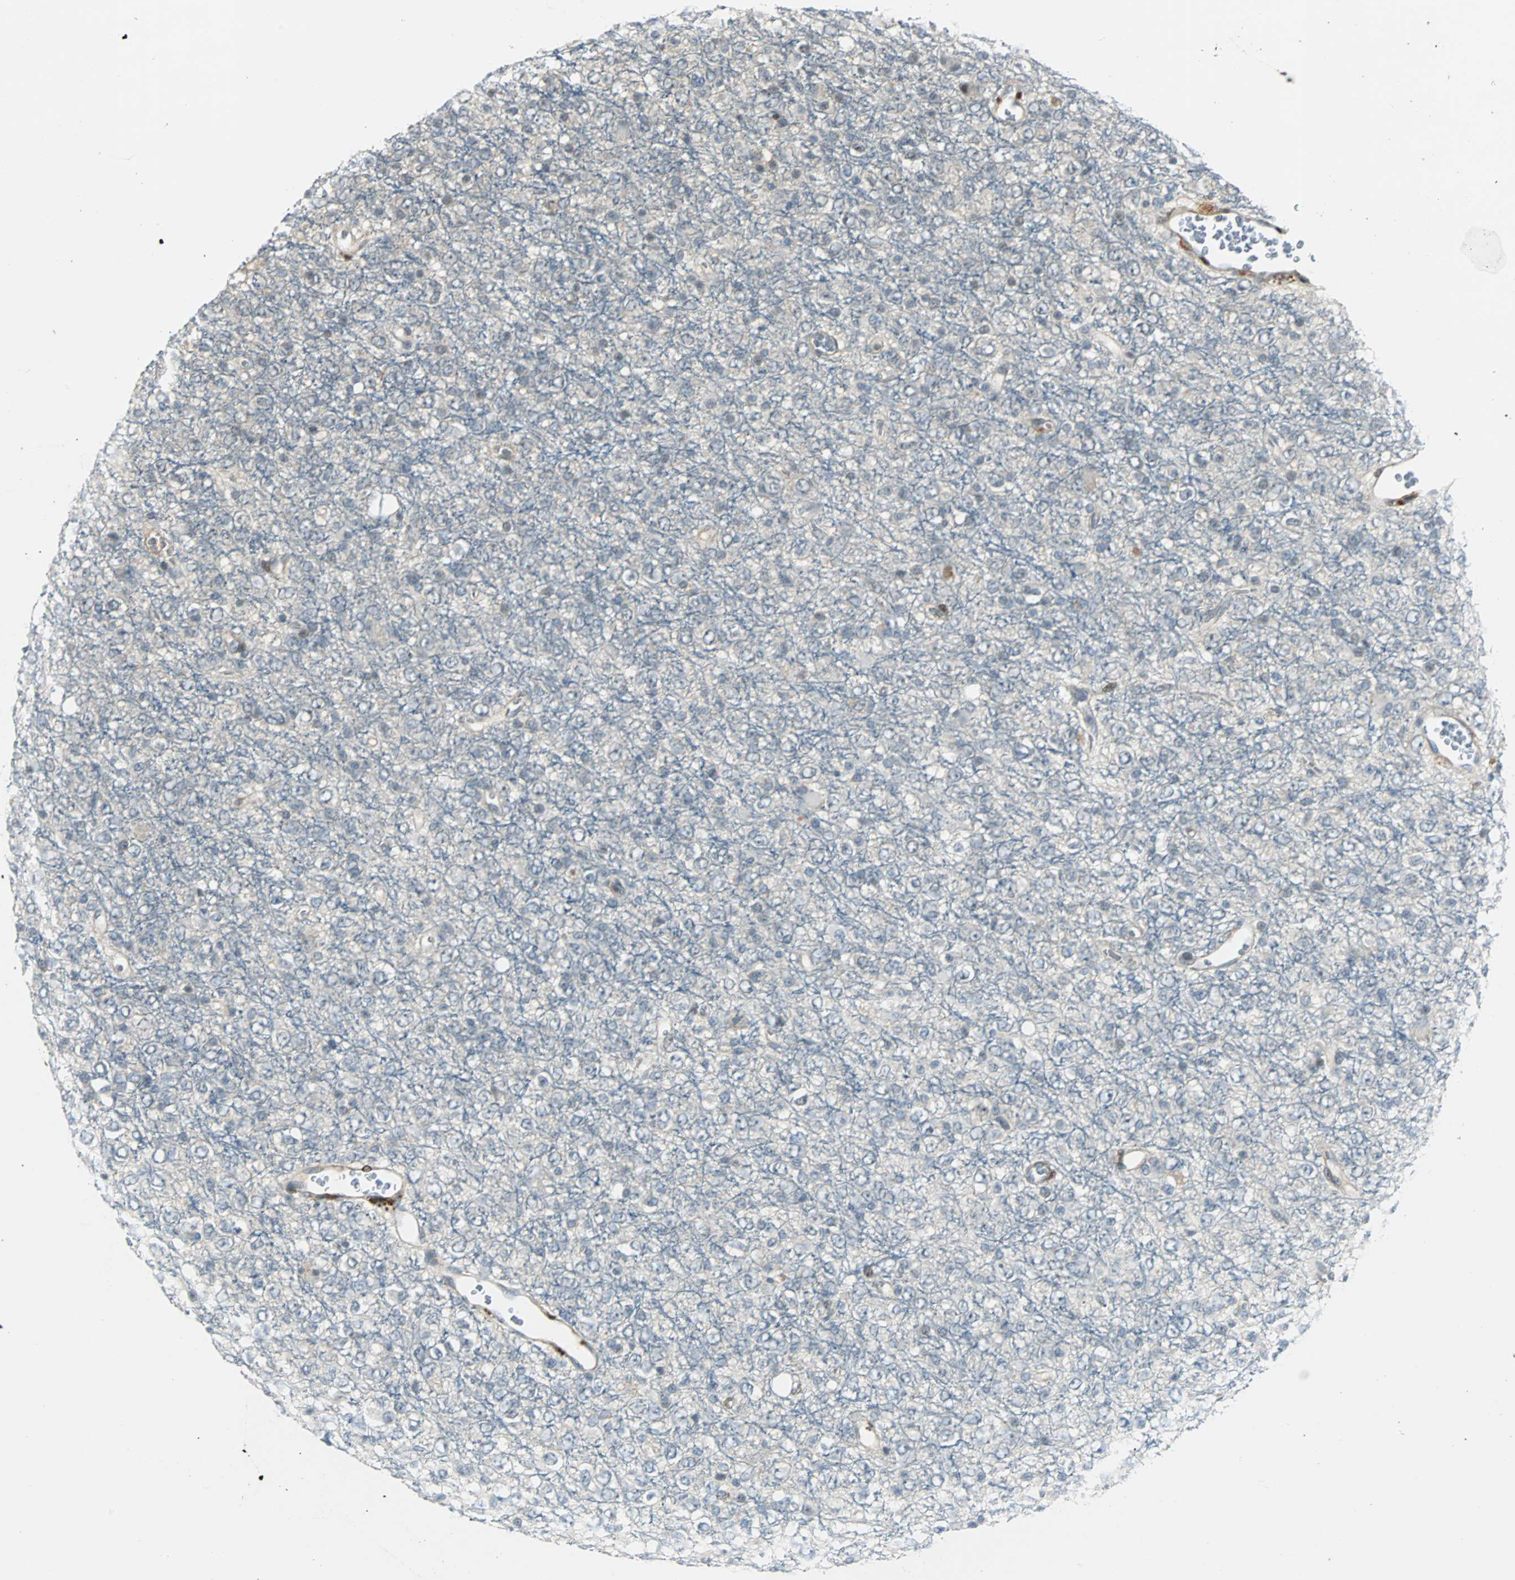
{"staining": {"intensity": "negative", "quantity": "none", "location": "none"}, "tissue": "glioma", "cell_type": "Tumor cells", "image_type": "cancer", "snomed": [{"axis": "morphology", "description": "Glioma, malignant, High grade"}, {"axis": "topography", "description": "pancreas cauda"}], "caption": "Immunohistochemistry of human glioma exhibits no expression in tumor cells.", "gene": "FHL2", "patient": {"sex": "male", "age": 60}}